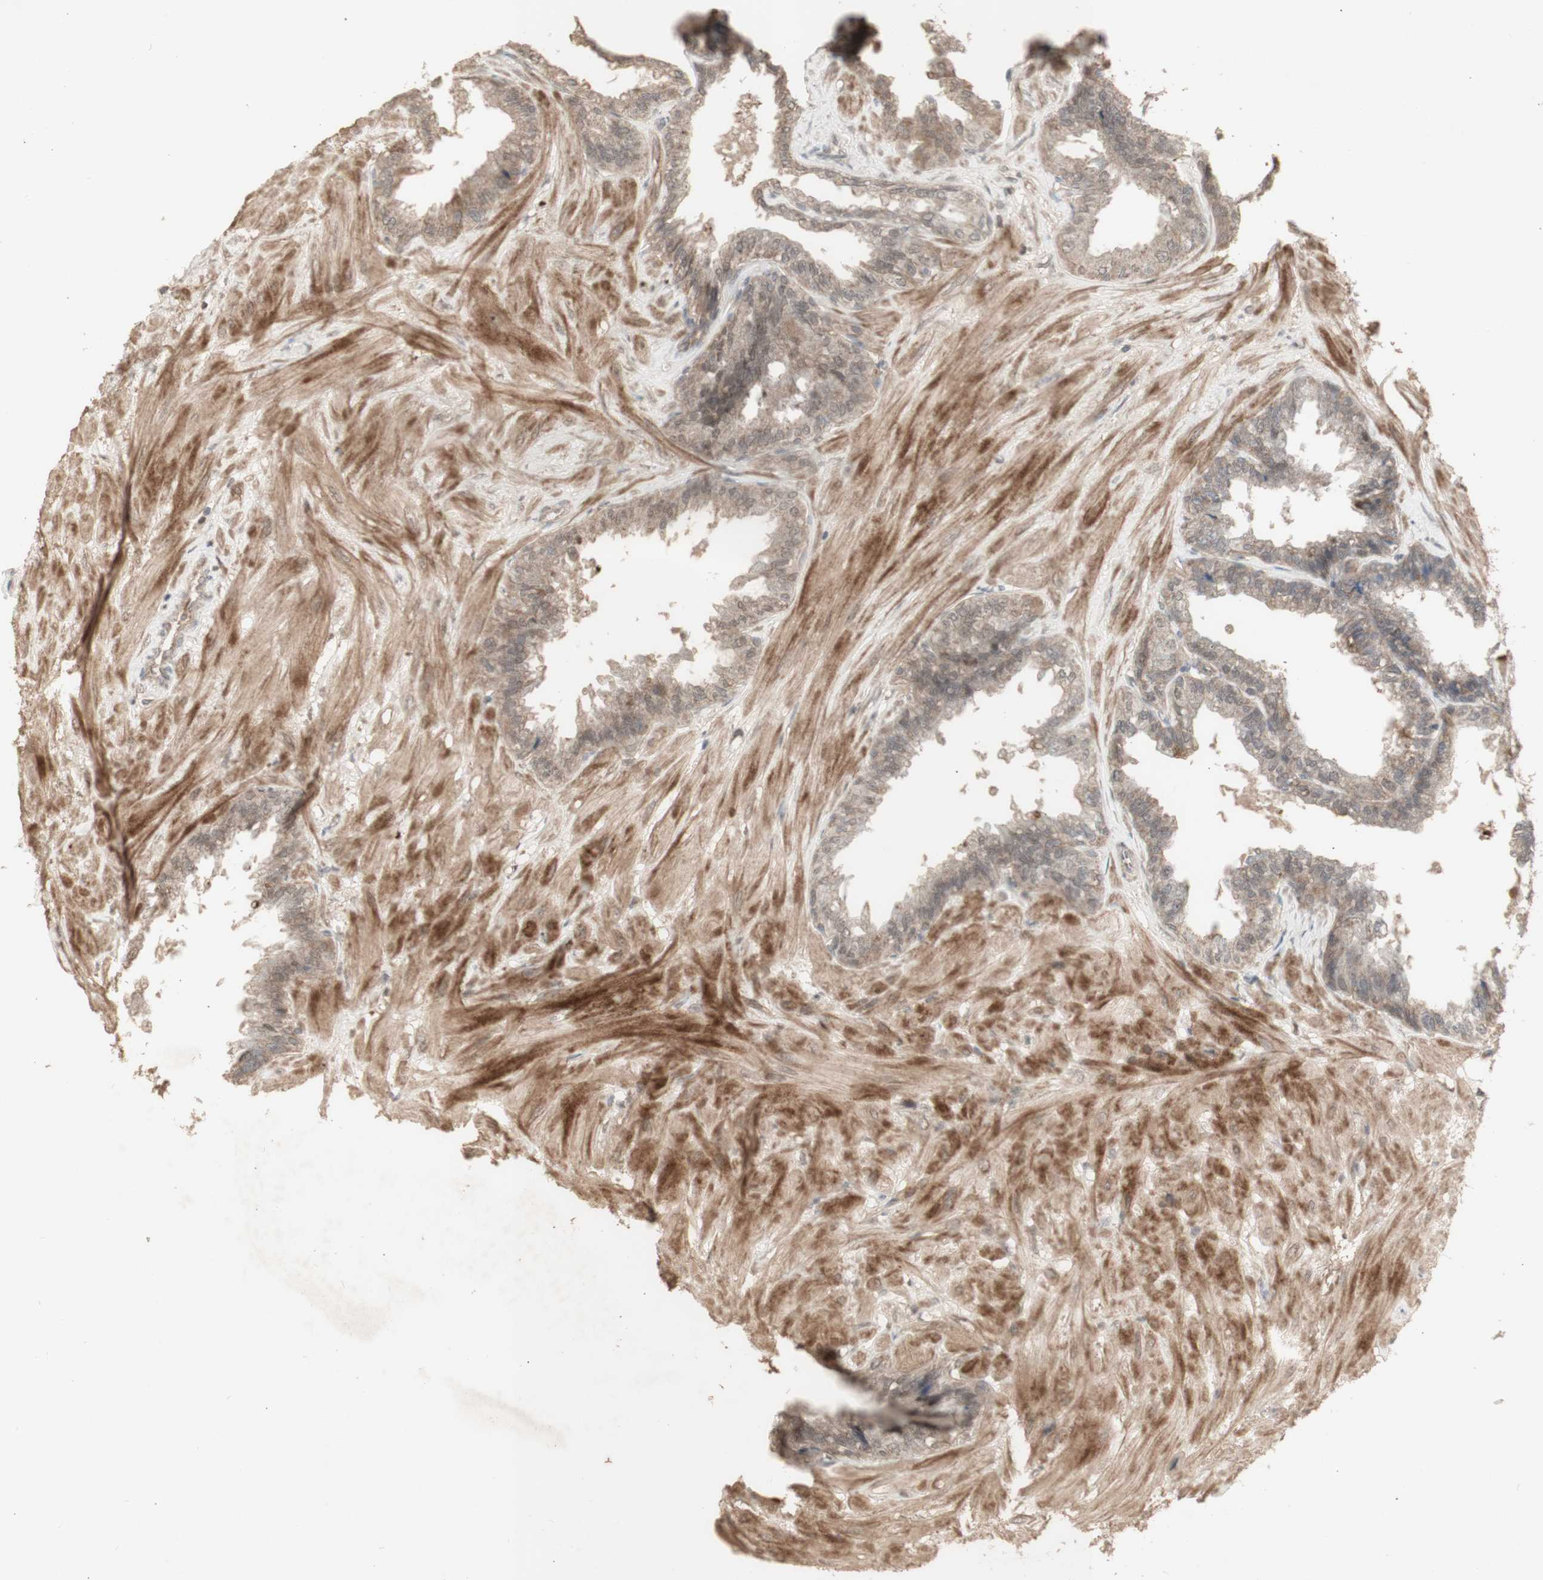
{"staining": {"intensity": "moderate", "quantity": ">75%", "location": "cytoplasmic/membranous,nuclear"}, "tissue": "seminal vesicle", "cell_type": "Glandular cells", "image_type": "normal", "snomed": [{"axis": "morphology", "description": "Normal tissue, NOS"}, {"axis": "topography", "description": "Seminal veicle"}], "caption": "IHC image of benign human seminal vesicle stained for a protein (brown), which exhibits medium levels of moderate cytoplasmic/membranous,nuclear expression in about >75% of glandular cells.", "gene": "ALOX12", "patient": {"sex": "male", "age": 46}}